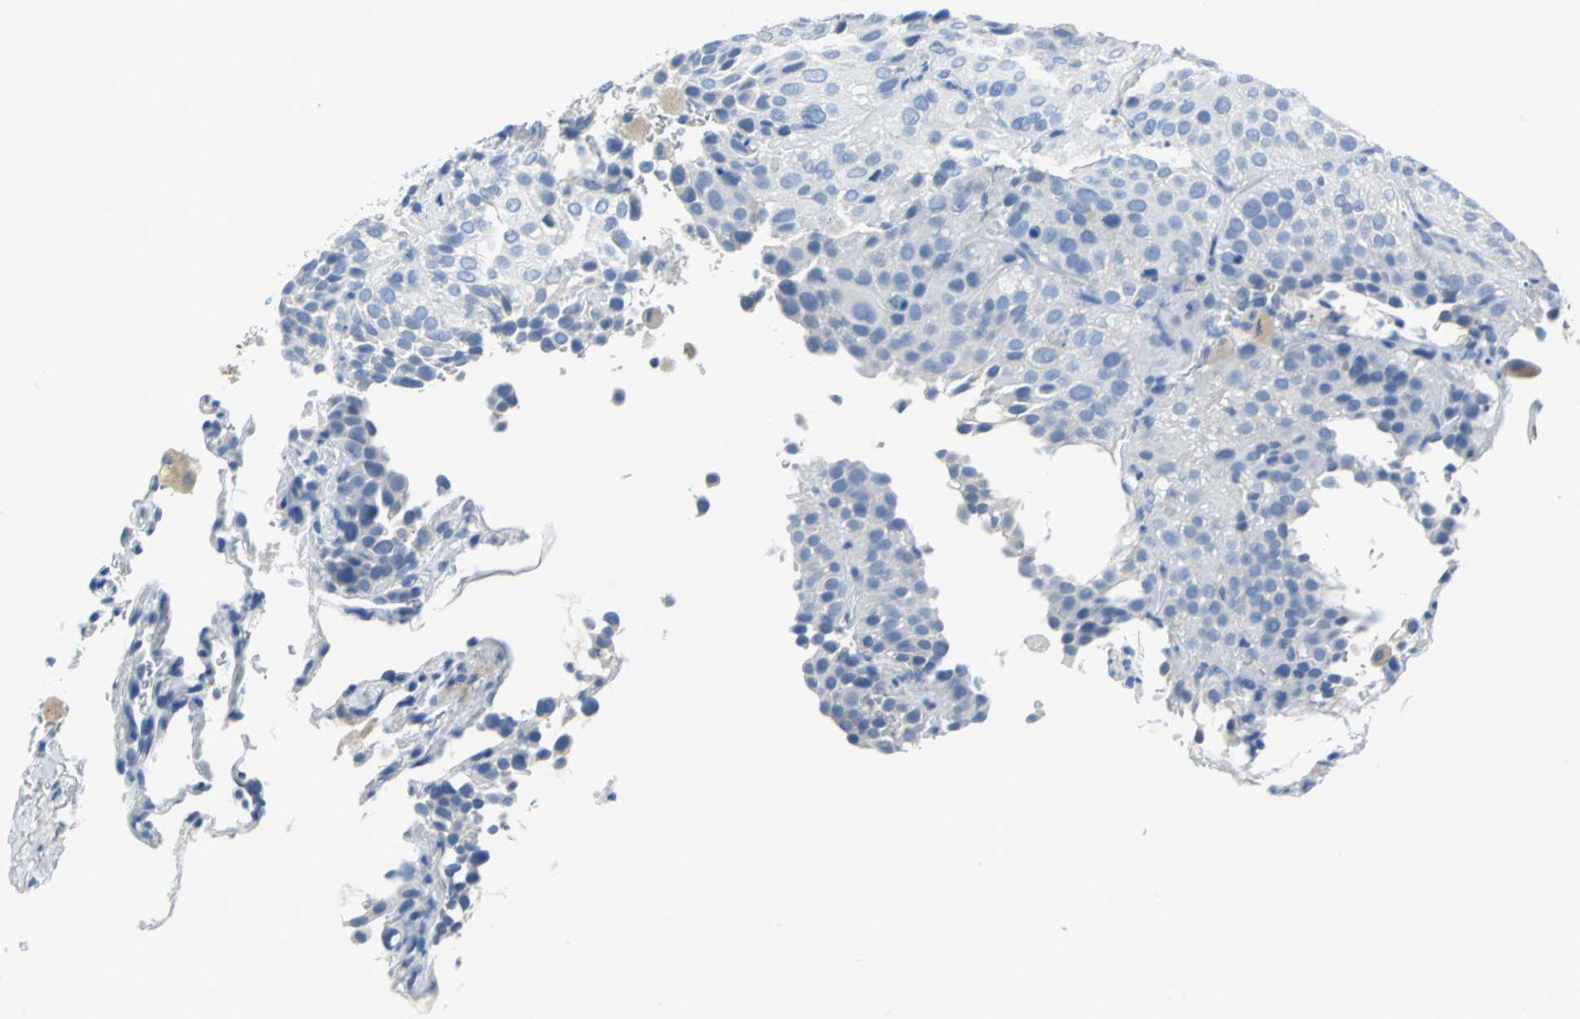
{"staining": {"intensity": "negative", "quantity": "none", "location": "none"}, "tissue": "lung cancer", "cell_type": "Tumor cells", "image_type": "cancer", "snomed": [{"axis": "morphology", "description": "Squamous cell carcinoma, NOS"}, {"axis": "topography", "description": "Lung"}], "caption": "This is an immunohistochemistry (IHC) micrograph of squamous cell carcinoma (lung). There is no staining in tumor cells.", "gene": "PKLR", "patient": {"sex": "male", "age": 54}}